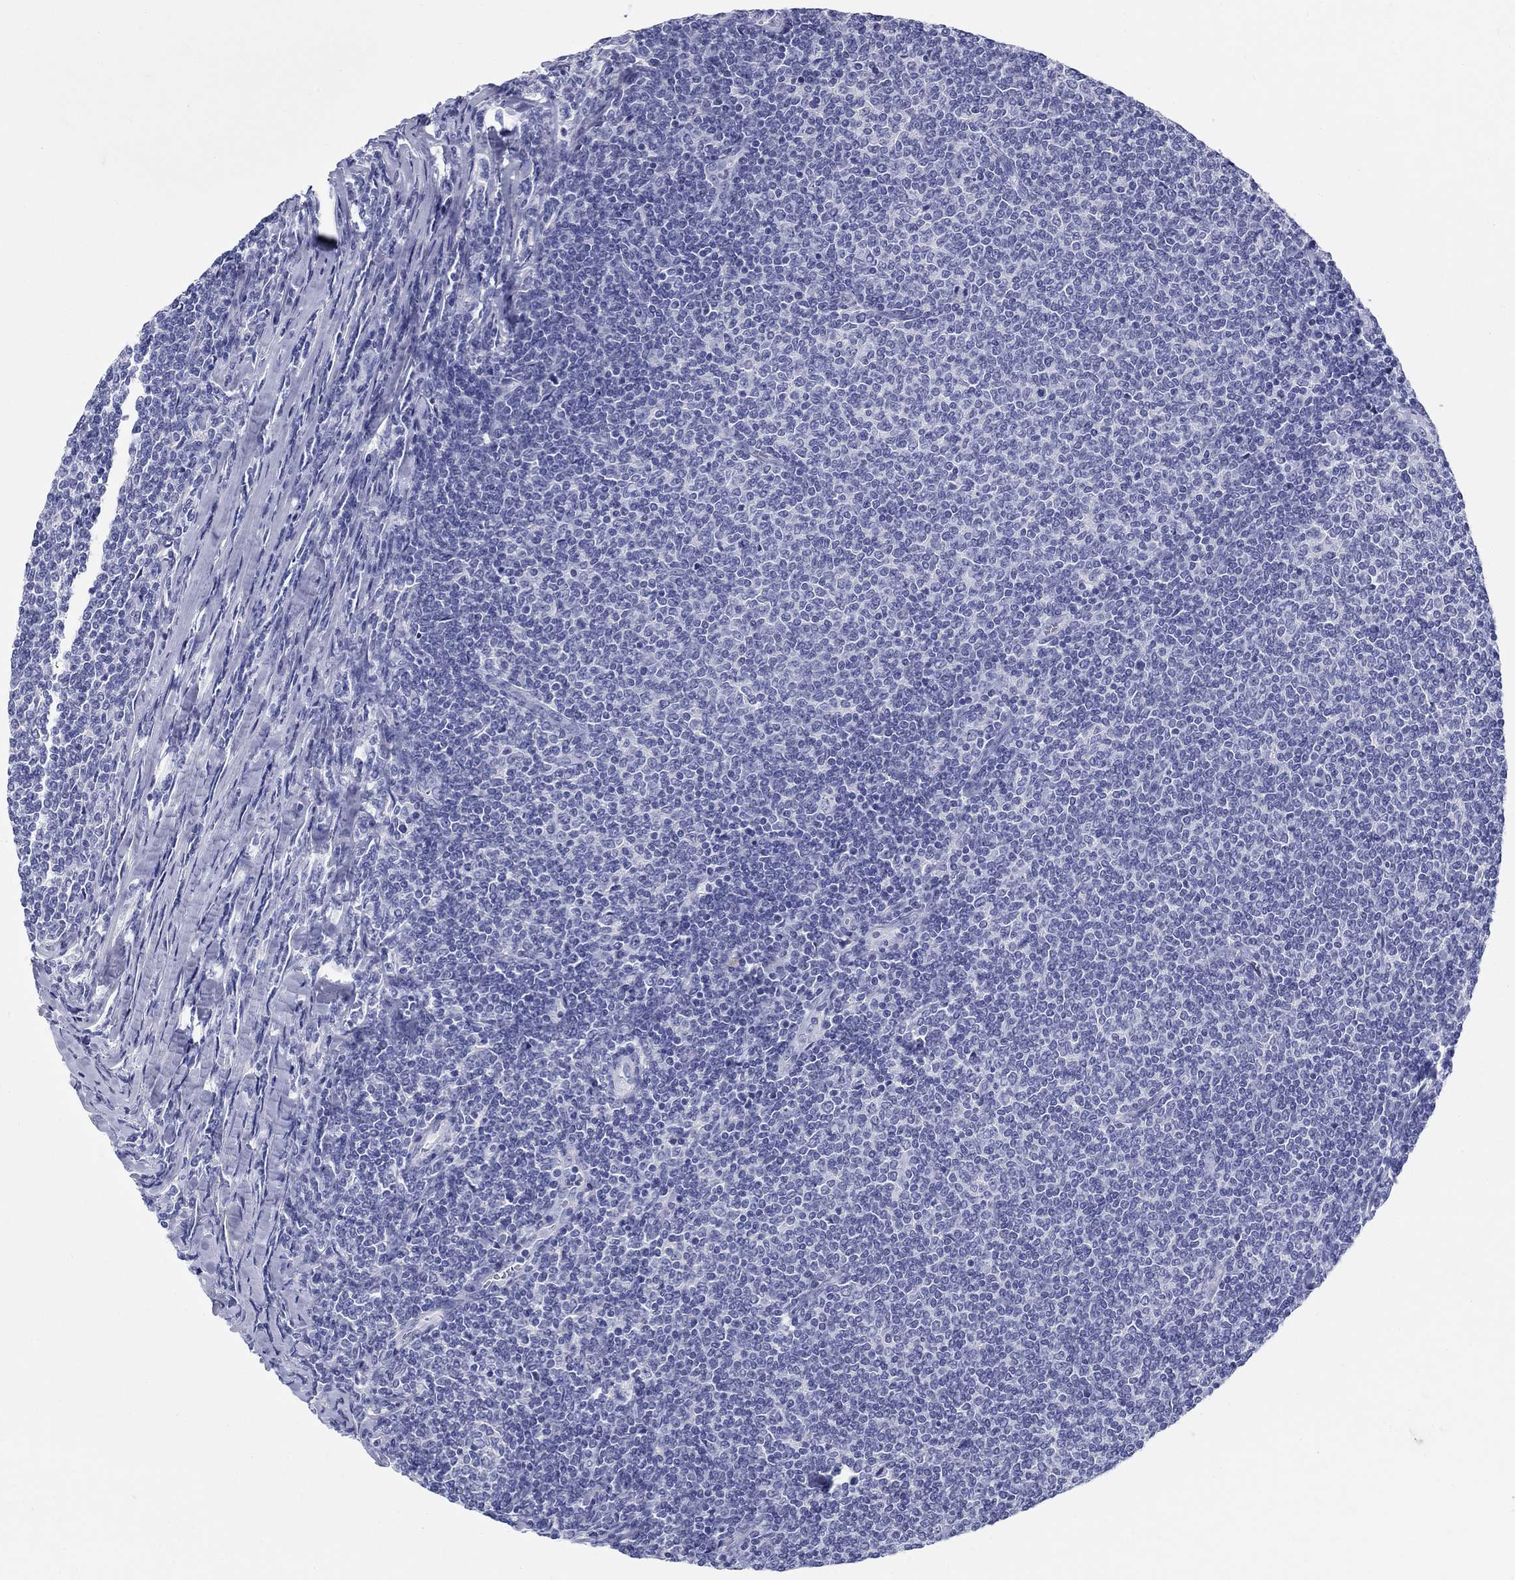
{"staining": {"intensity": "negative", "quantity": "none", "location": "none"}, "tissue": "lymphoma", "cell_type": "Tumor cells", "image_type": "cancer", "snomed": [{"axis": "morphology", "description": "Malignant lymphoma, non-Hodgkin's type, Low grade"}, {"axis": "topography", "description": "Lymph node"}], "caption": "Tumor cells are negative for brown protein staining in low-grade malignant lymphoma, non-Hodgkin's type.", "gene": "LAMP5", "patient": {"sex": "male", "age": 52}}